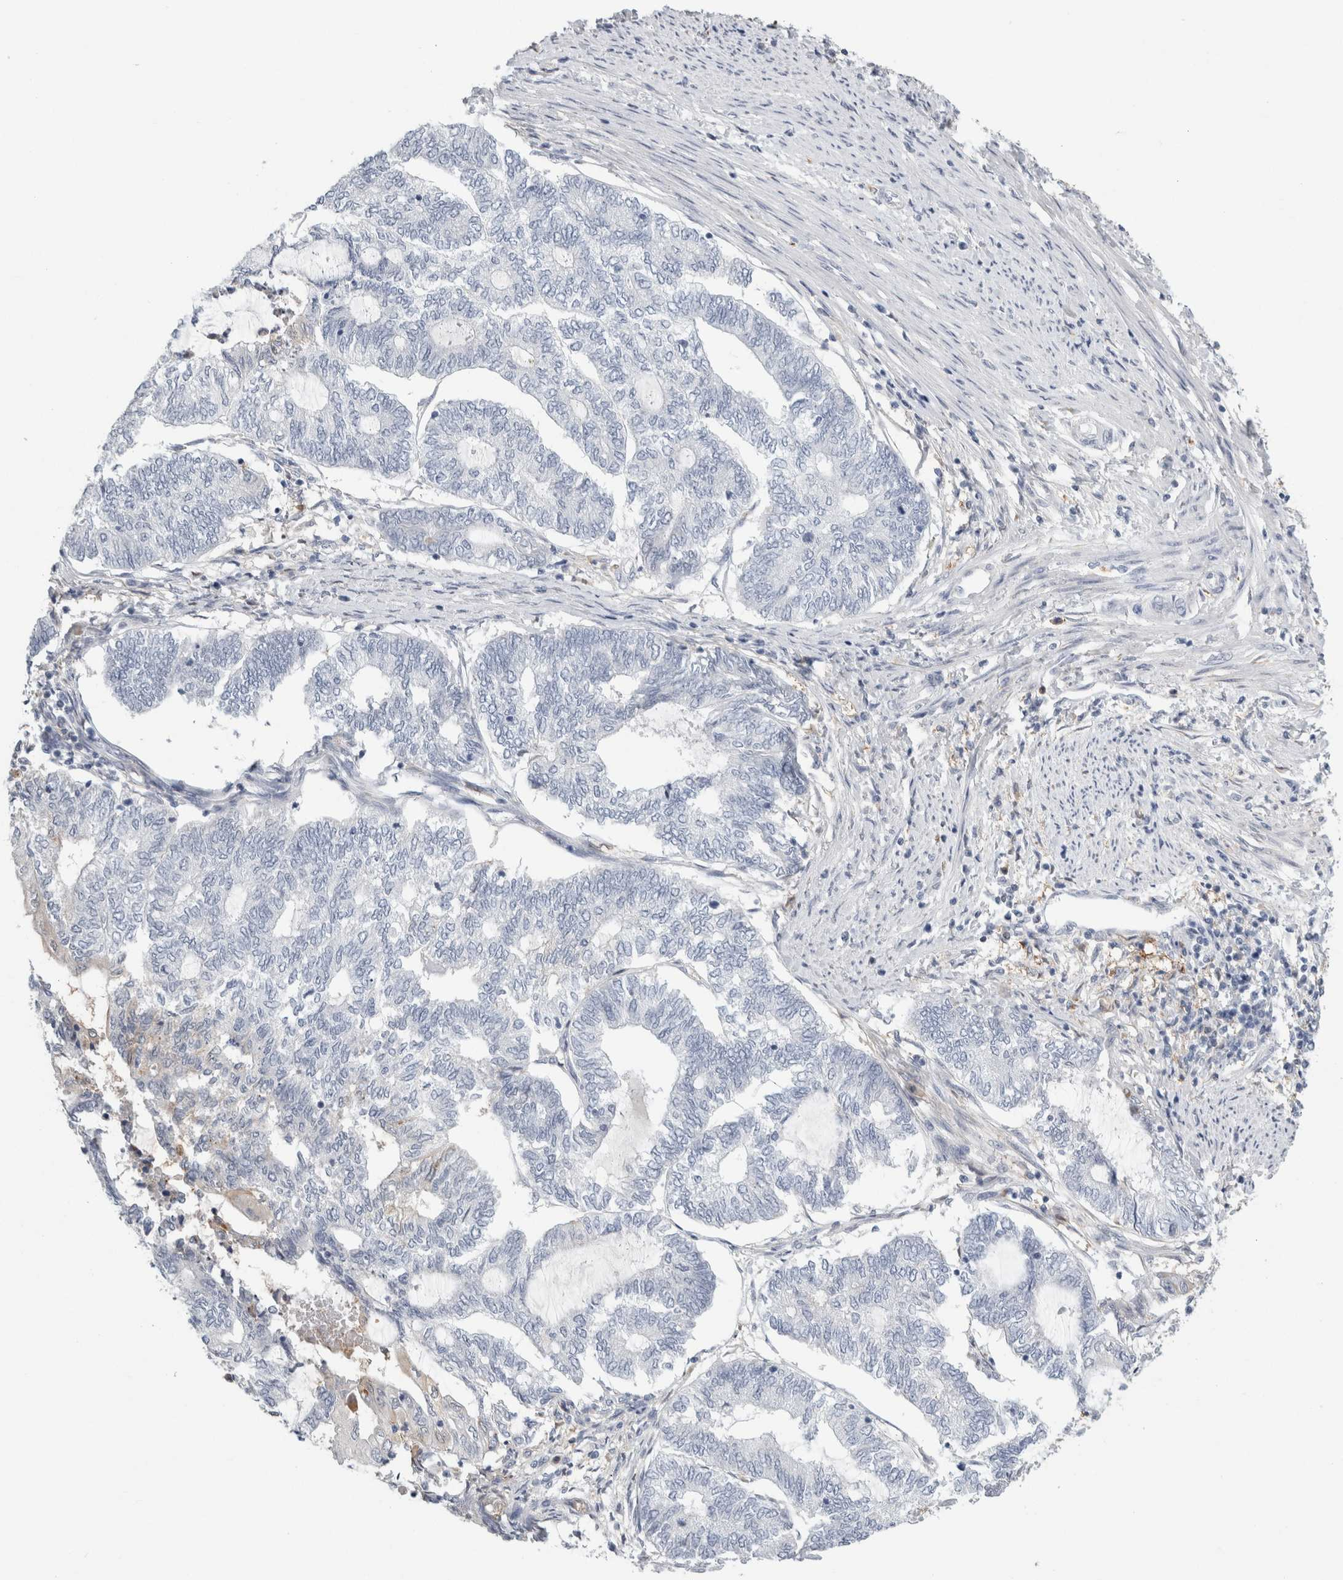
{"staining": {"intensity": "negative", "quantity": "none", "location": "none"}, "tissue": "endometrial cancer", "cell_type": "Tumor cells", "image_type": "cancer", "snomed": [{"axis": "morphology", "description": "Adenocarcinoma, NOS"}, {"axis": "topography", "description": "Uterus"}, {"axis": "topography", "description": "Endometrium"}], "caption": "The micrograph demonstrates no significant positivity in tumor cells of adenocarcinoma (endometrial). The staining was performed using DAB (3,3'-diaminobenzidine) to visualize the protein expression in brown, while the nuclei were stained in blue with hematoxylin (Magnification: 20x).", "gene": "P2RY2", "patient": {"sex": "female", "age": 70}}